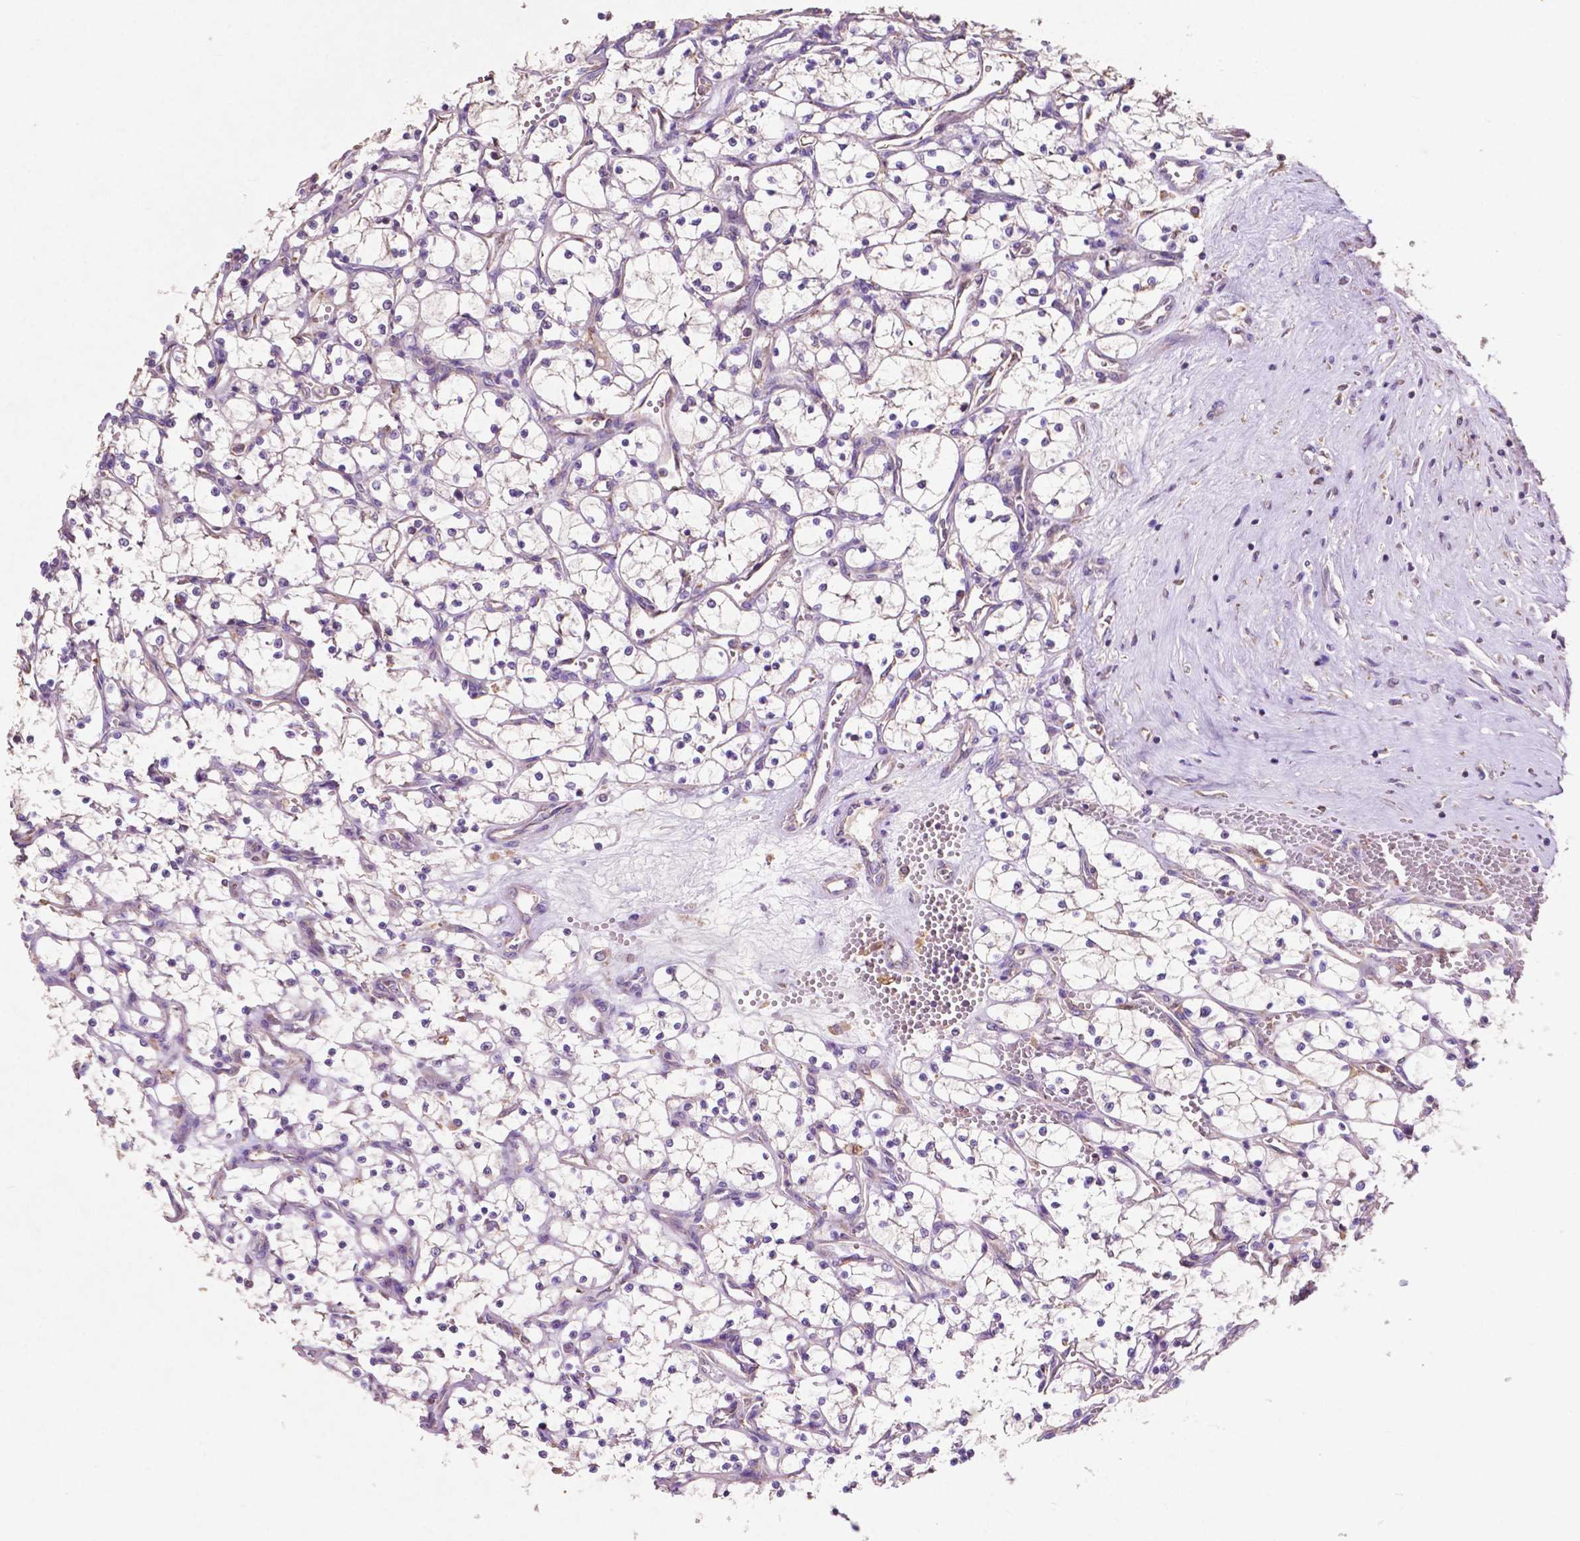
{"staining": {"intensity": "negative", "quantity": "none", "location": "none"}, "tissue": "renal cancer", "cell_type": "Tumor cells", "image_type": "cancer", "snomed": [{"axis": "morphology", "description": "Adenocarcinoma, NOS"}, {"axis": "topography", "description": "Kidney"}], "caption": "The immunohistochemistry (IHC) photomicrograph has no significant staining in tumor cells of renal cancer (adenocarcinoma) tissue. The staining is performed using DAB (3,3'-diaminobenzidine) brown chromogen with nuclei counter-stained in using hematoxylin.", "gene": "MBTPS1", "patient": {"sex": "female", "age": 69}}